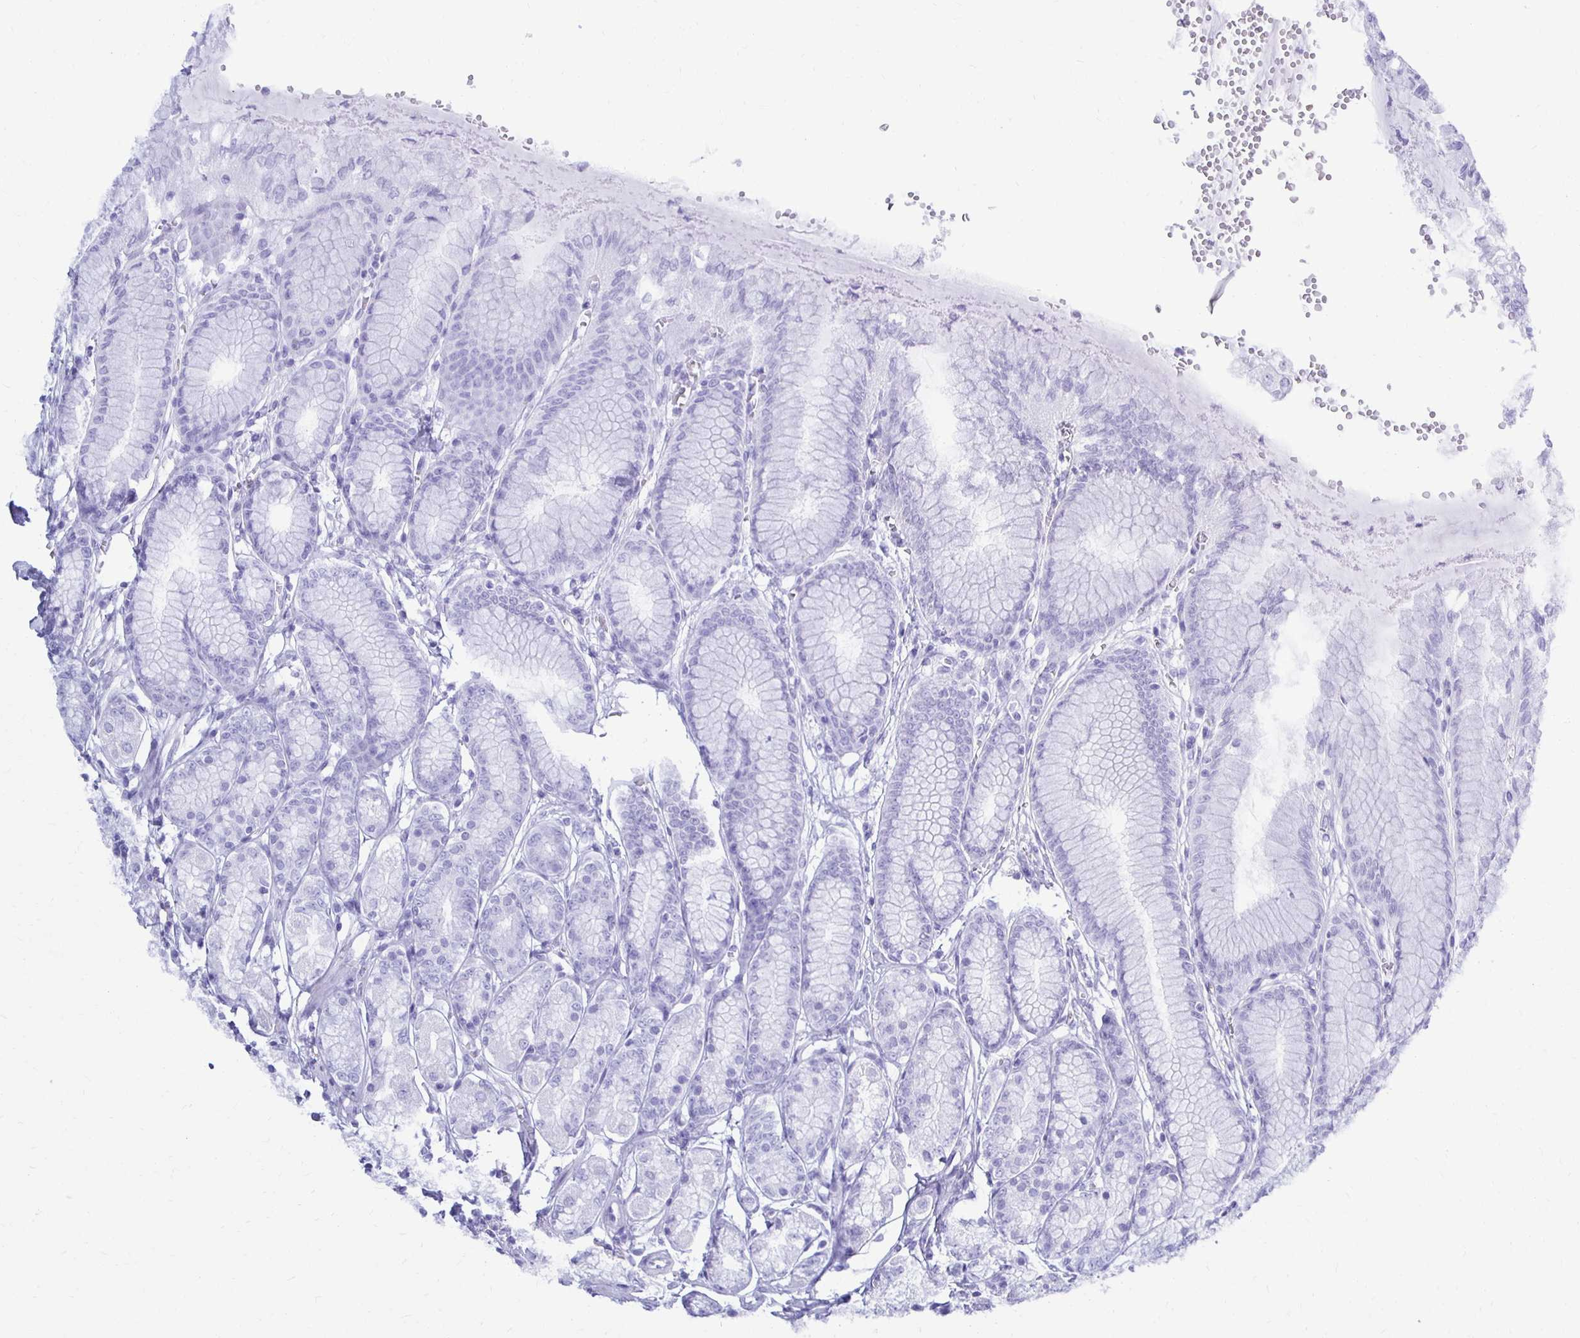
{"staining": {"intensity": "negative", "quantity": "none", "location": "none"}, "tissue": "stomach", "cell_type": "Glandular cells", "image_type": "normal", "snomed": [{"axis": "morphology", "description": "Normal tissue, NOS"}, {"axis": "topography", "description": "Stomach"}, {"axis": "topography", "description": "Stomach, lower"}], "caption": "Immunohistochemistry (IHC) micrograph of normal stomach stained for a protein (brown), which demonstrates no staining in glandular cells.", "gene": "CTPS1", "patient": {"sex": "male", "age": 76}}